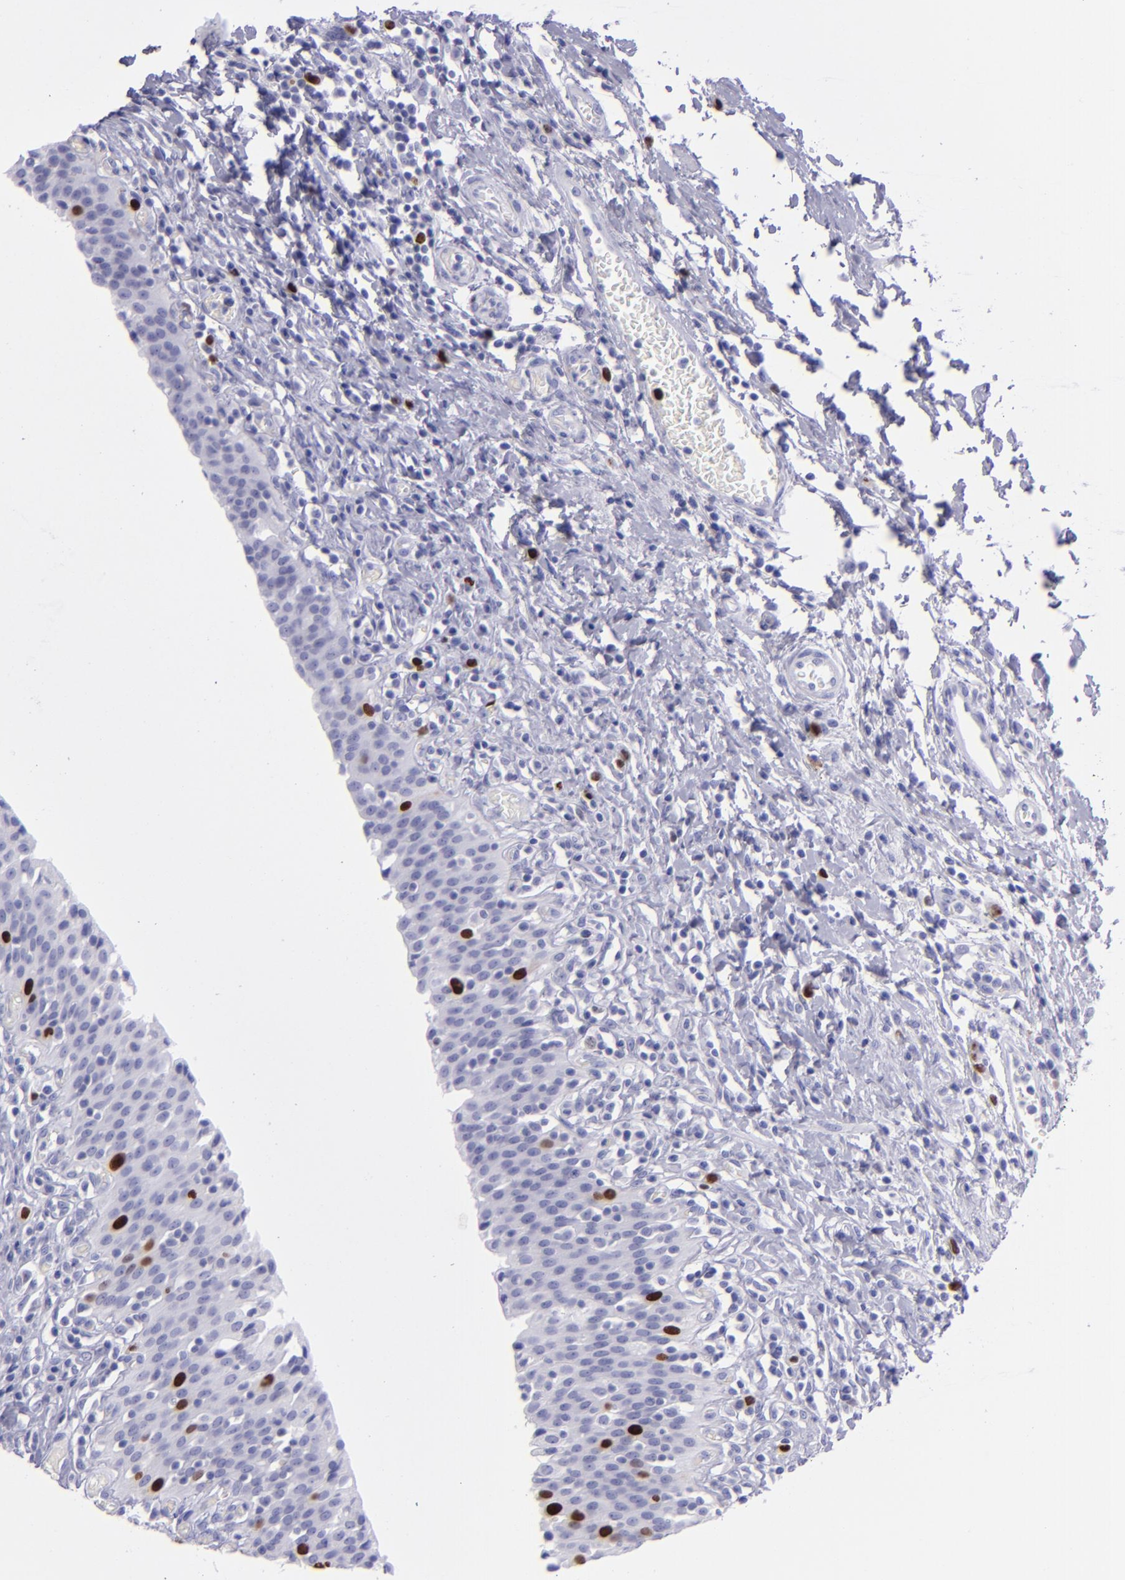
{"staining": {"intensity": "strong", "quantity": "<25%", "location": "nuclear"}, "tissue": "urinary bladder", "cell_type": "Urothelial cells", "image_type": "normal", "snomed": [{"axis": "morphology", "description": "Normal tissue, NOS"}, {"axis": "topography", "description": "Urinary bladder"}], "caption": "The image displays staining of normal urinary bladder, revealing strong nuclear protein expression (brown color) within urothelial cells.", "gene": "TOP2A", "patient": {"sex": "male", "age": 51}}